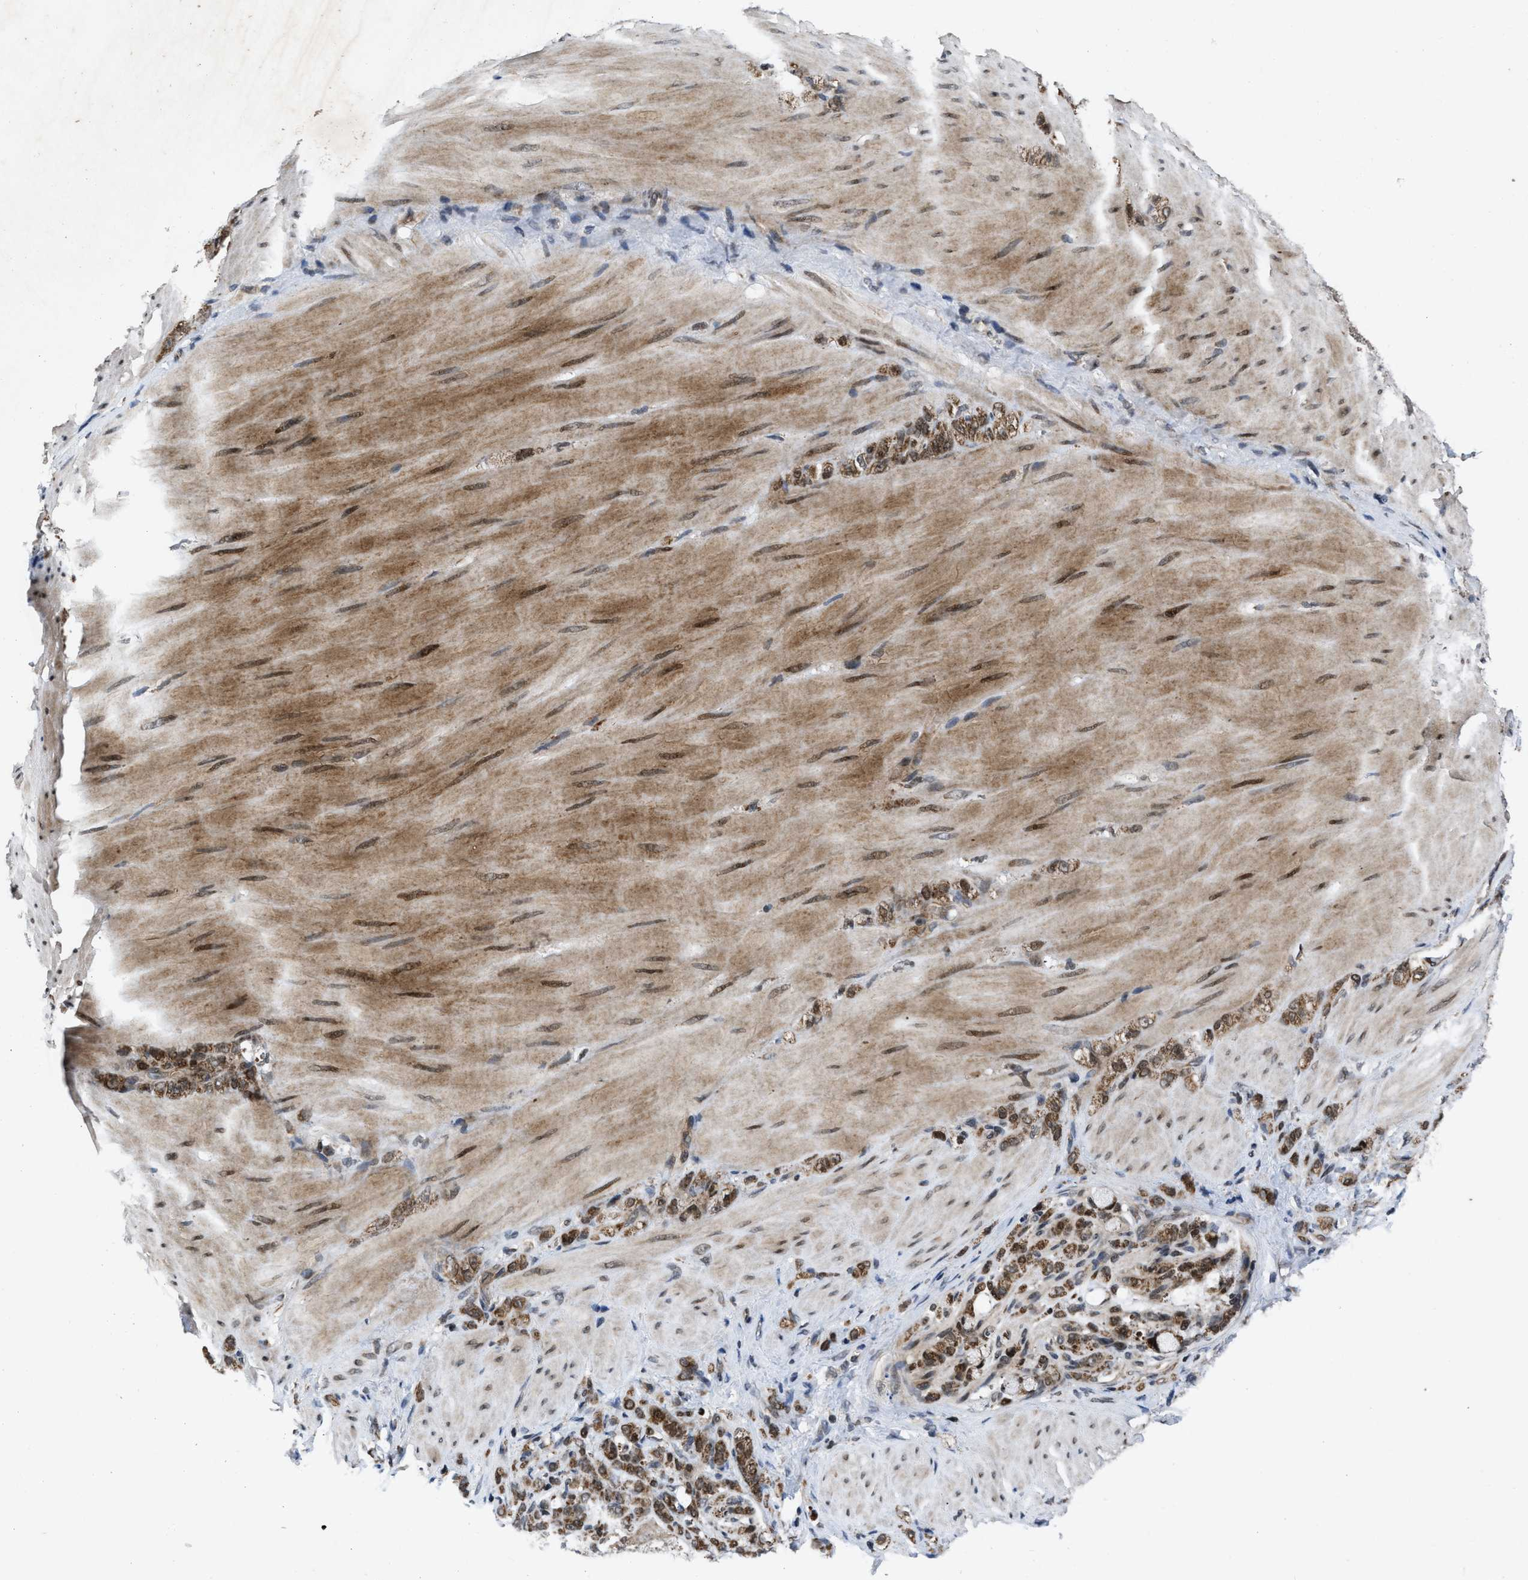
{"staining": {"intensity": "moderate", "quantity": ">75%", "location": "cytoplasmic/membranous,nuclear"}, "tissue": "stomach cancer", "cell_type": "Tumor cells", "image_type": "cancer", "snomed": [{"axis": "morphology", "description": "Normal tissue, NOS"}, {"axis": "morphology", "description": "Adenocarcinoma, NOS"}, {"axis": "topography", "description": "Stomach"}], "caption": "Immunohistochemistry (DAB (3,3'-diaminobenzidine)) staining of human stomach adenocarcinoma reveals moderate cytoplasmic/membranous and nuclear protein positivity in about >75% of tumor cells. The staining was performed using DAB to visualize the protein expression in brown, while the nuclei were stained in blue with hematoxylin (Magnification: 20x).", "gene": "ZNHIT1", "patient": {"sex": "male", "age": 82}}